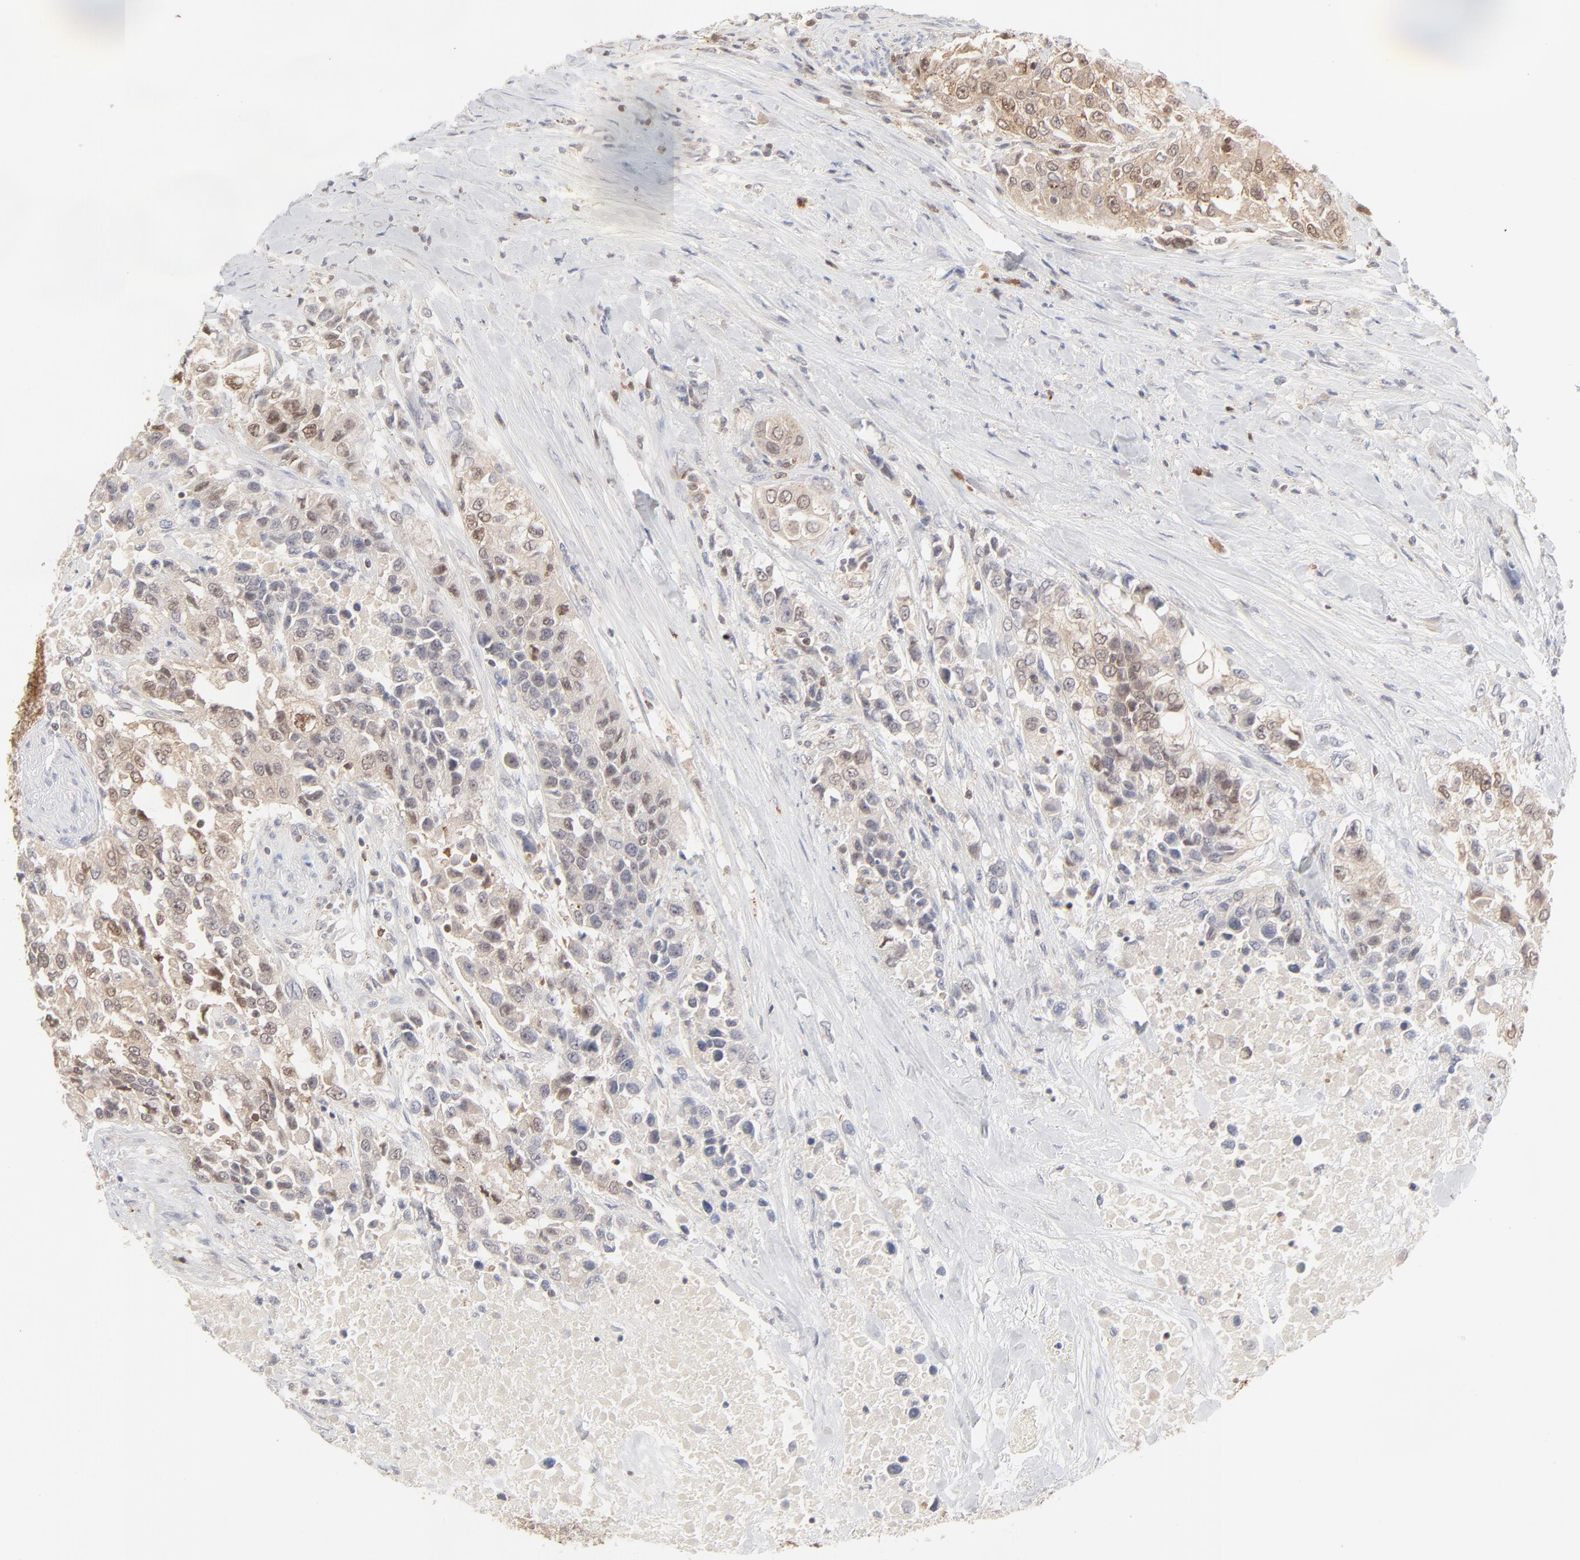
{"staining": {"intensity": "weak", "quantity": "<25%", "location": "cytoplasmic/membranous,nuclear"}, "tissue": "urothelial cancer", "cell_type": "Tumor cells", "image_type": "cancer", "snomed": [{"axis": "morphology", "description": "Urothelial carcinoma, High grade"}, {"axis": "topography", "description": "Urinary bladder"}], "caption": "Urothelial cancer was stained to show a protein in brown. There is no significant staining in tumor cells.", "gene": "CDK6", "patient": {"sex": "female", "age": 80}}